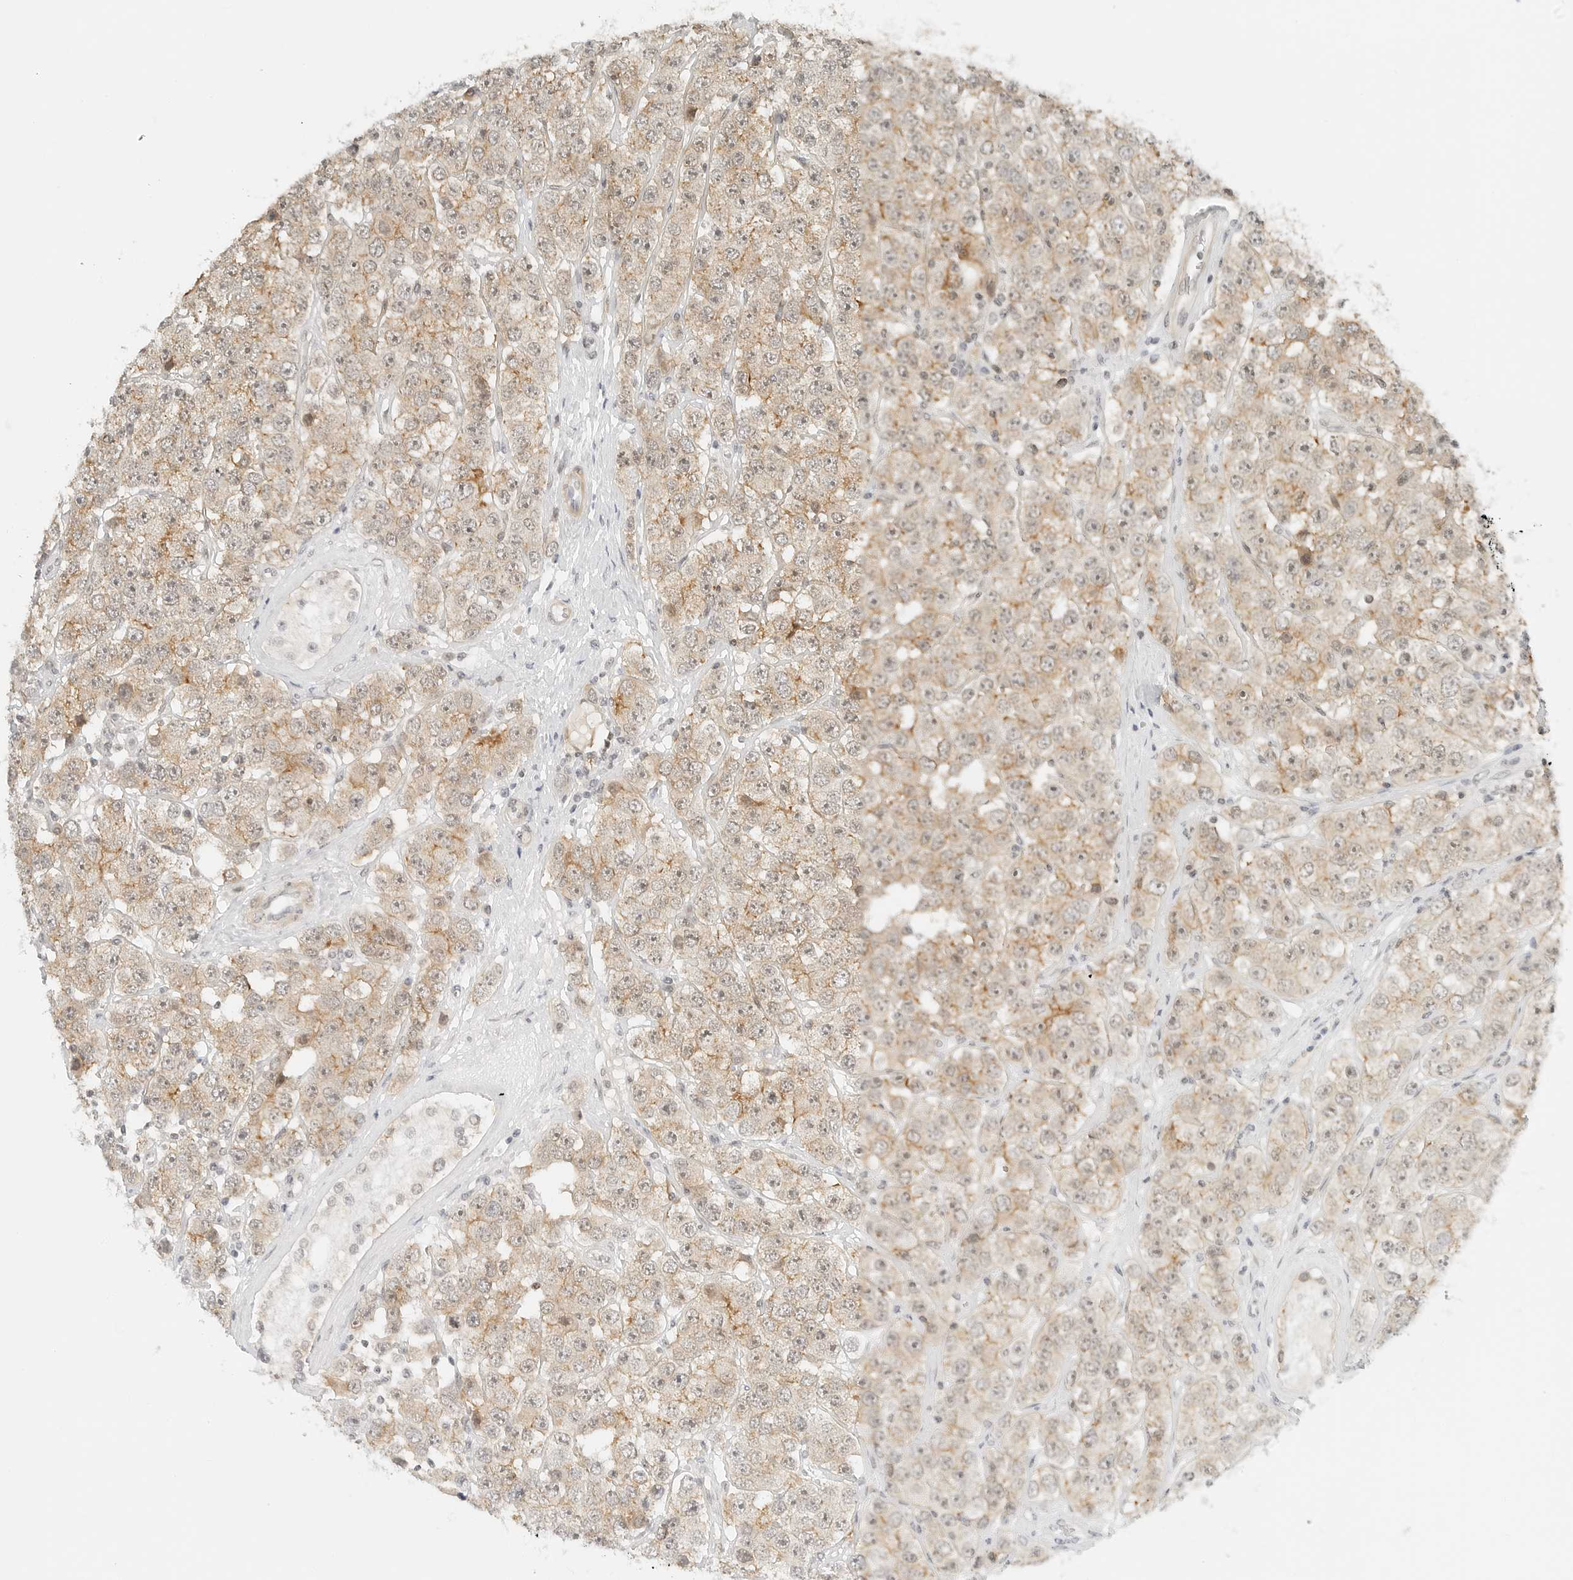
{"staining": {"intensity": "moderate", "quantity": "25%-75%", "location": "cytoplasmic/membranous,nuclear"}, "tissue": "testis cancer", "cell_type": "Tumor cells", "image_type": "cancer", "snomed": [{"axis": "morphology", "description": "Seminoma, NOS"}, {"axis": "topography", "description": "Testis"}], "caption": "The micrograph displays a brown stain indicating the presence of a protein in the cytoplasmic/membranous and nuclear of tumor cells in testis cancer.", "gene": "NEO1", "patient": {"sex": "male", "age": 28}}